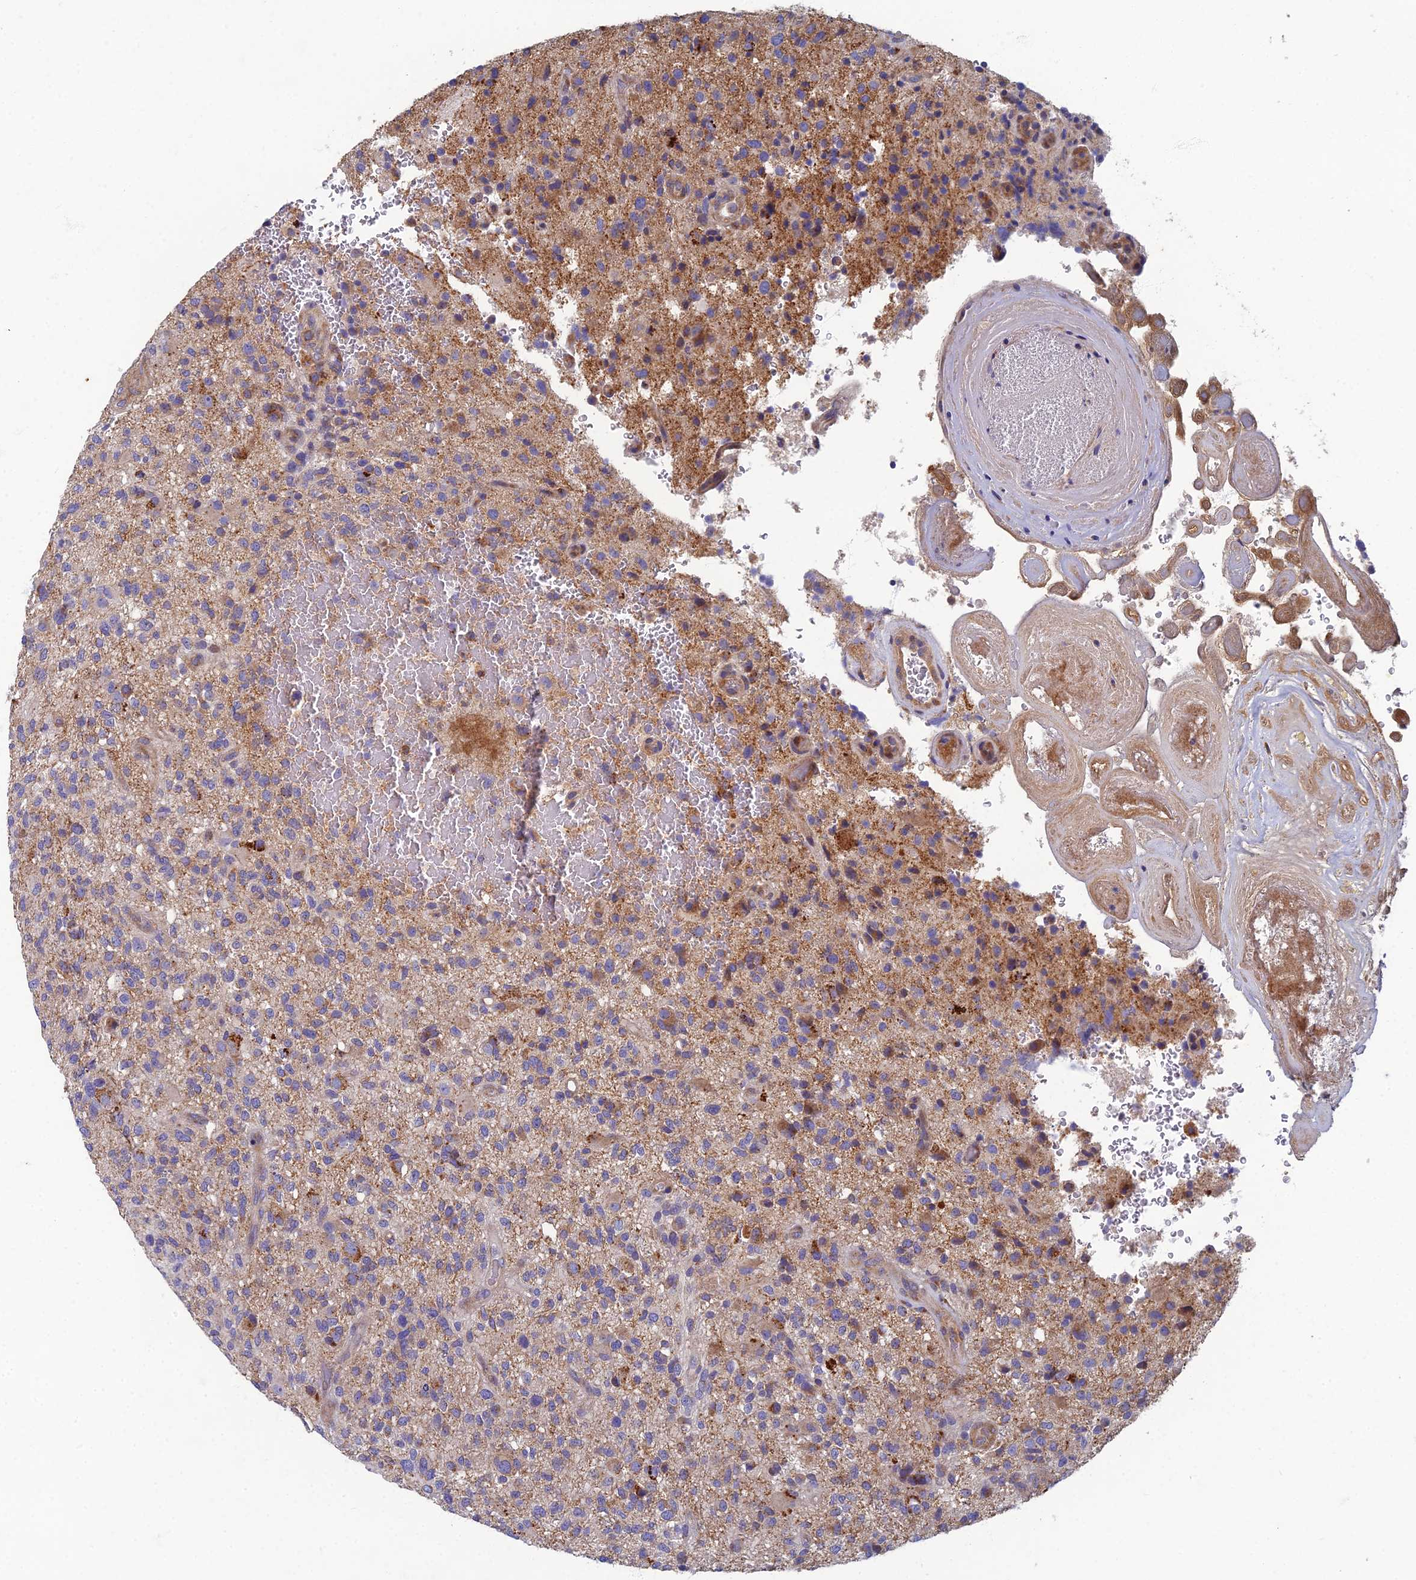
{"staining": {"intensity": "weak", "quantity": "25%-75%", "location": "cytoplasmic/membranous"}, "tissue": "glioma", "cell_type": "Tumor cells", "image_type": "cancer", "snomed": [{"axis": "morphology", "description": "Glioma, malignant, High grade"}, {"axis": "topography", "description": "Brain"}], "caption": "This image demonstrates glioma stained with immunohistochemistry (IHC) to label a protein in brown. The cytoplasmic/membranous of tumor cells show weak positivity for the protein. Nuclei are counter-stained blue.", "gene": "RNASEK", "patient": {"sex": "male", "age": 47}}